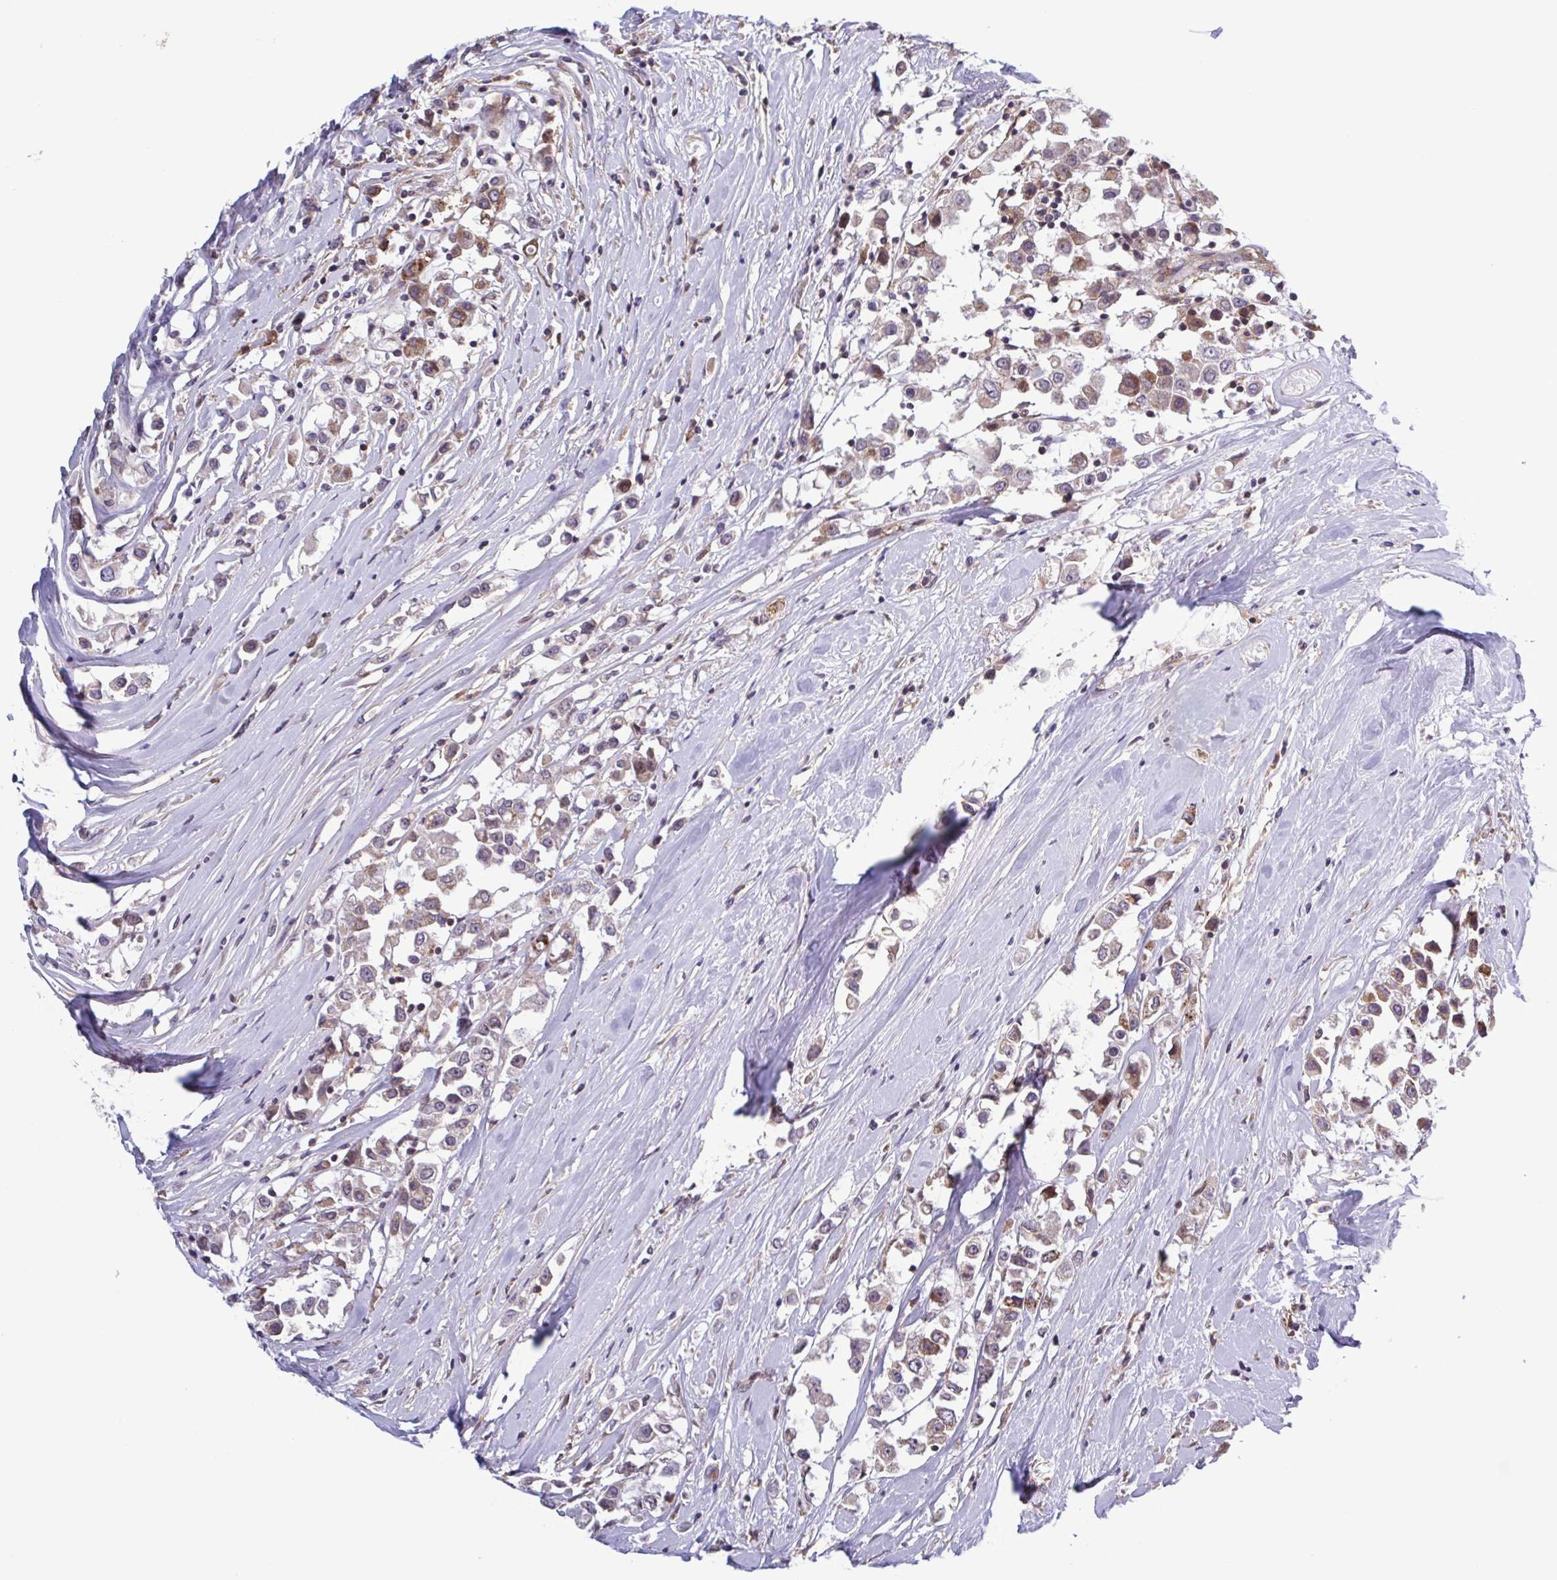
{"staining": {"intensity": "weak", "quantity": "25%-75%", "location": "cytoplasmic/membranous"}, "tissue": "breast cancer", "cell_type": "Tumor cells", "image_type": "cancer", "snomed": [{"axis": "morphology", "description": "Duct carcinoma"}, {"axis": "topography", "description": "Breast"}], "caption": "Human breast cancer (invasive ductal carcinoma) stained for a protein (brown) exhibits weak cytoplasmic/membranous positive positivity in approximately 25%-75% of tumor cells.", "gene": "ZNF200", "patient": {"sex": "female", "age": 61}}